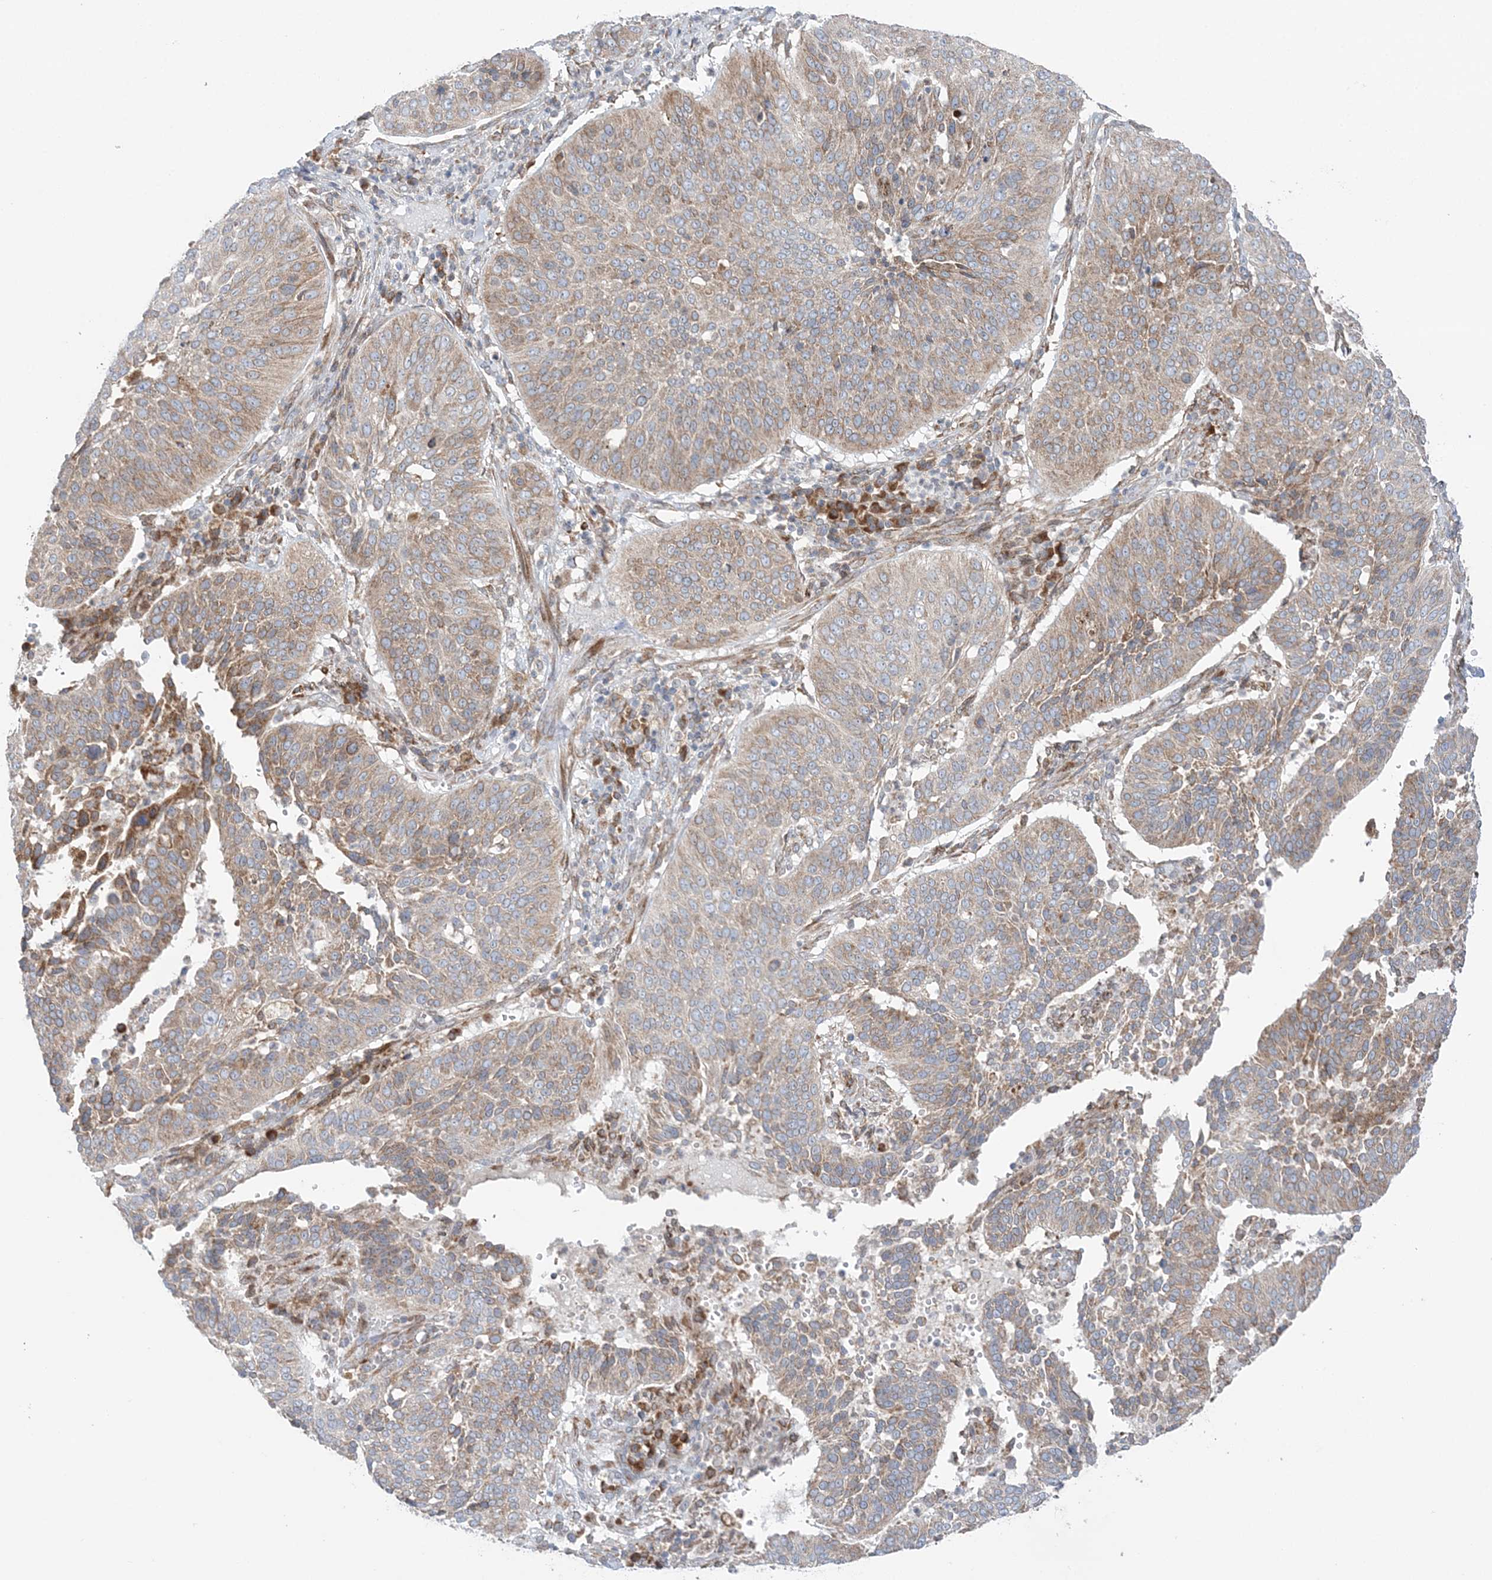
{"staining": {"intensity": "weak", "quantity": ">75%", "location": "cytoplasmic/membranous"}, "tissue": "cervical cancer", "cell_type": "Tumor cells", "image_type": "cancer", "snomed": [{"axis": "morphology", "description": "Normal tissue, NOS"}, {"axis": "morphology", "description": "Squamous cell carcinoma, NOS"}, {"axis": "topography", "description": "Cervix"}], "caption": "Immunohistochemistry (IHC) of squamous cell carcinoma (cervical) shows low levels of weak cytoplasmic/membranous expression in approximately >75% of tumor cells. (DAB (3,3'-diaminobenzidine) IHC, brown staining for protein, blue staining for nuclei).", "gene": "TMED10", "patient": {"sex": "female", "age": 39}}